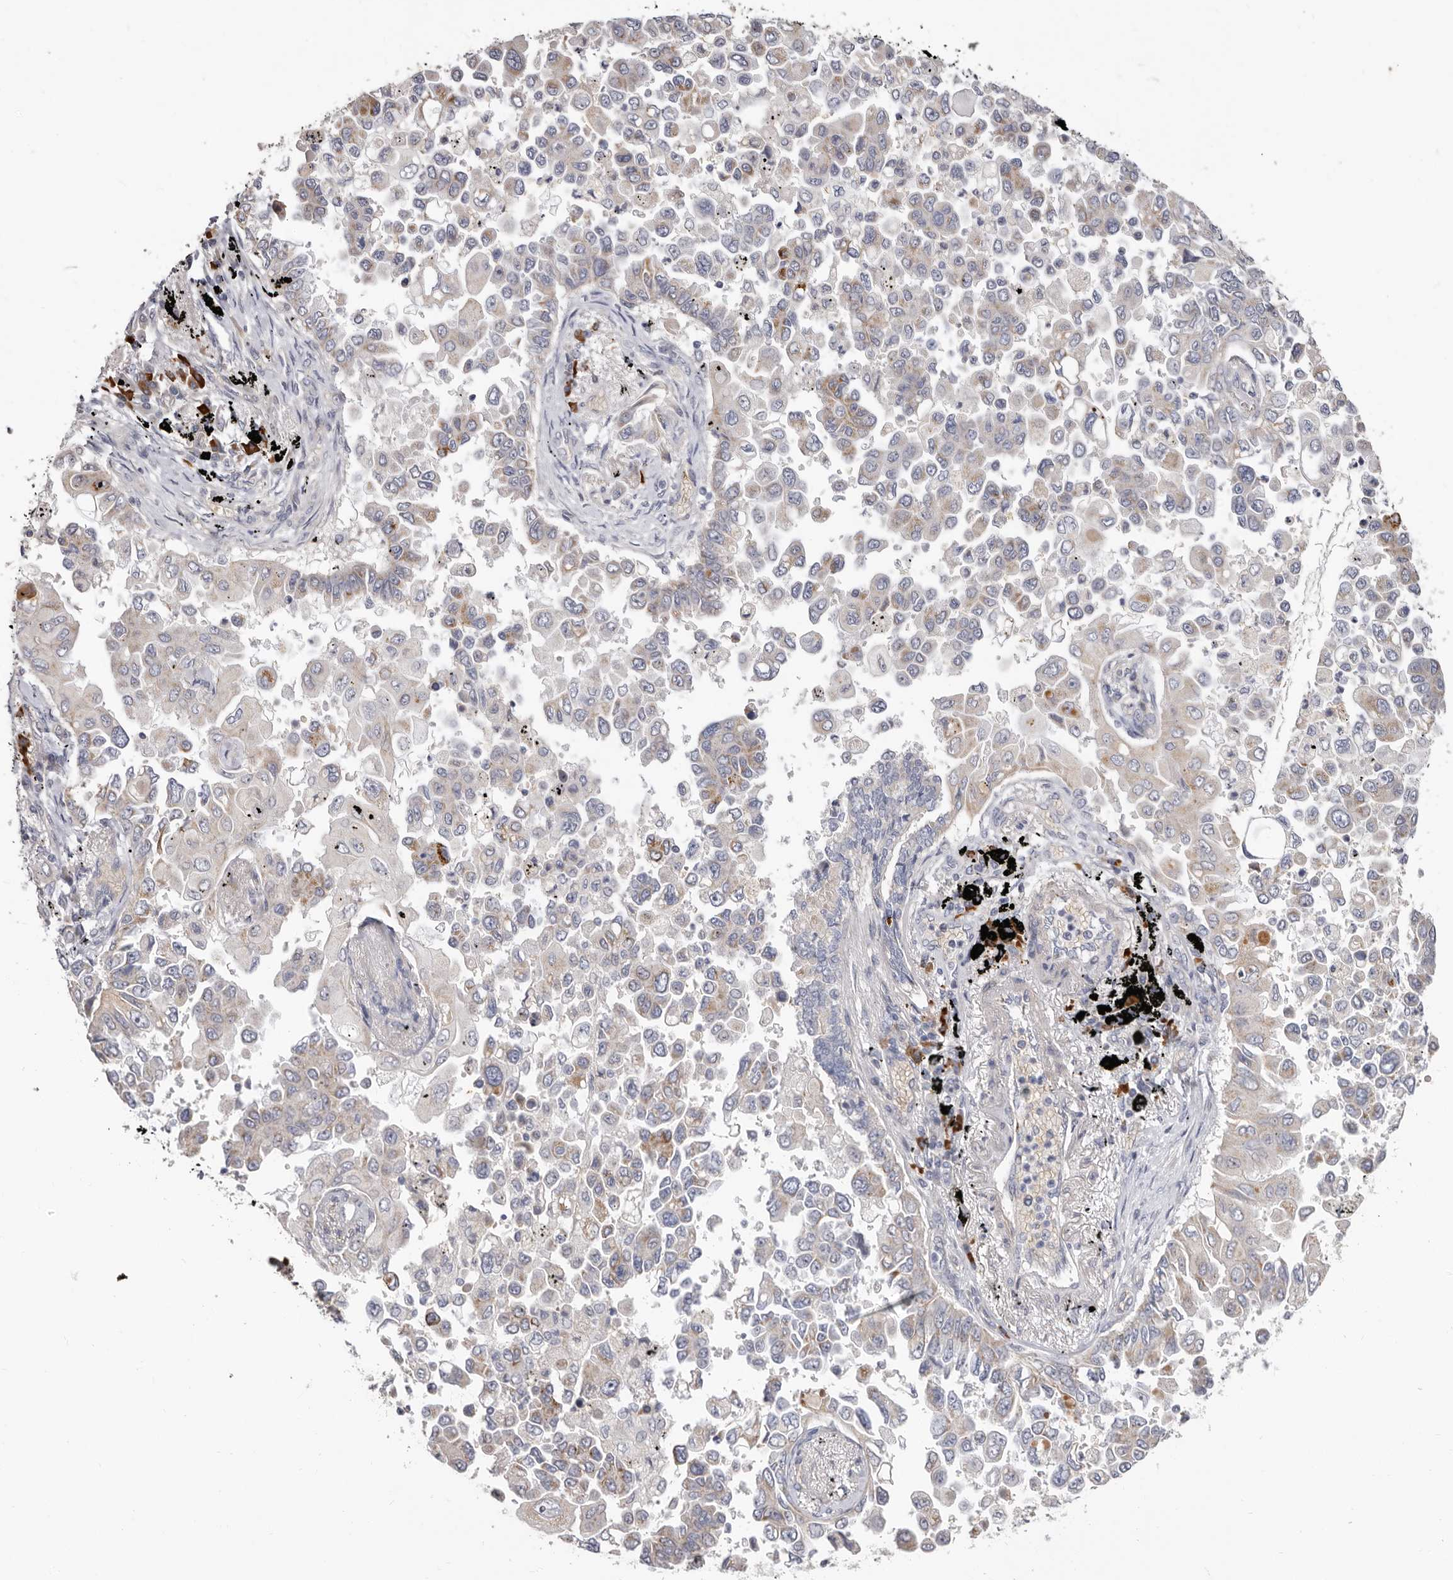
{"staining": {"intensity": "weak", "quantity": "<25%", "location": "cytoplasmic/membranous"}, "tissue": "lung cancer", "cell_type": "Tumor cells", "image_type": "cancer", "snomed": [{"axis": "morphology", "description": "Adenocarcinoma, NOS"}, {"axis": "topography", "description": "Lung"}], "caption": "A photomicrograph of human lung cancer is negative for staining in tumor cells. (Stains: DAB immunohistochemistry (IHC) with hematoxylin counter stain, Microscopy: brightfield microscopy at high magnification).", "gene": "SPTA1", "patient": {"sex": "female", "age": 67}}